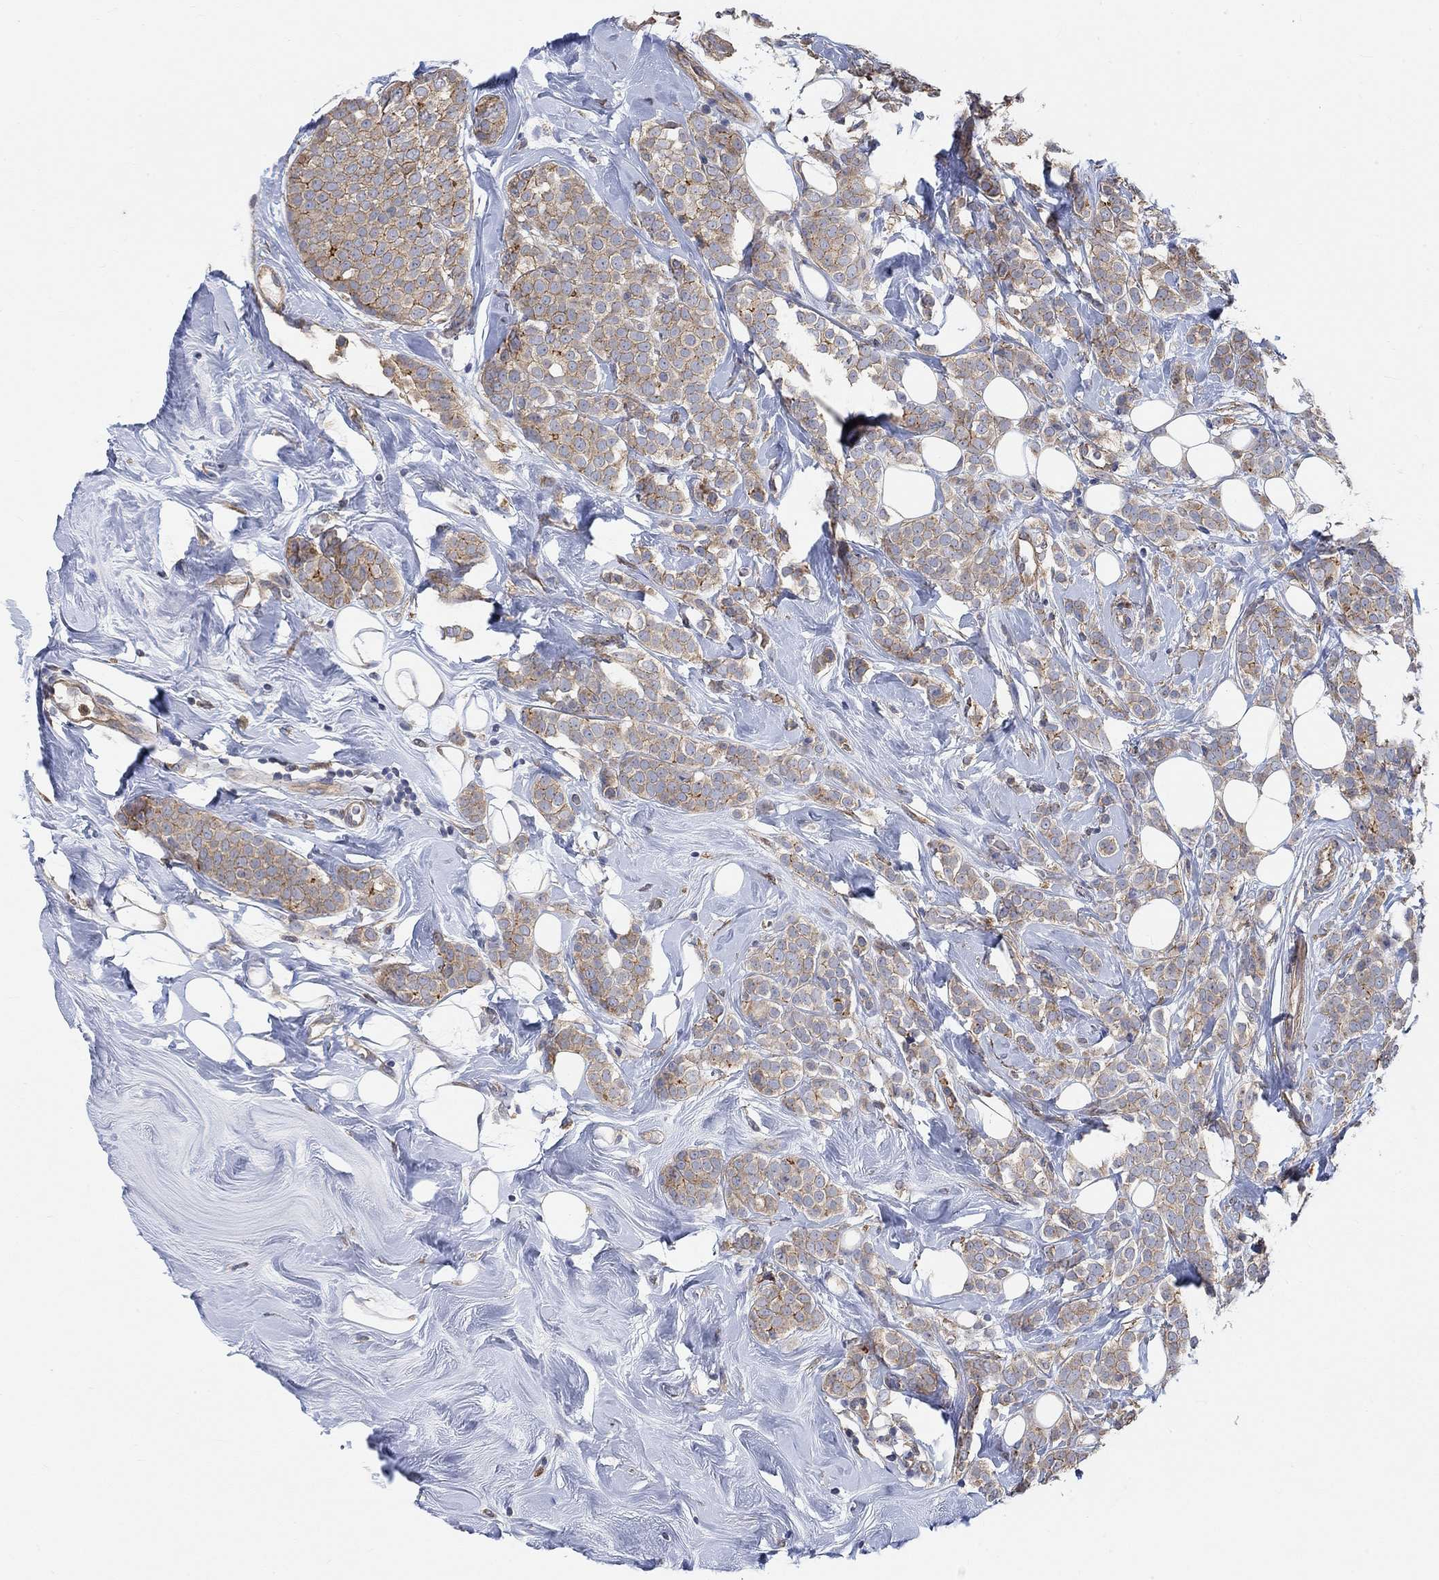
{"staining": {"intensity": "strong", "quantity": "<25%", "location": "cytoplasmic/membranous"}, "tissue": "breast cancer", "cell_type": "Tumor cells", "image_type": "cancer", "snomed": [{"axis": "morphology", "description": "Lobular carcinoma"}, {"axis": "topography", "description": "Breast"}], "caption": "A high-resolution micrograph shows immunohistochemistry staining of lobular carcinoma (breast), which demonstrates strong cytoplasmic/membranous expression in approximately <25% of tumor cells.", "gene": "SYT16", "patient": {"sex": "female", "age": 49}}